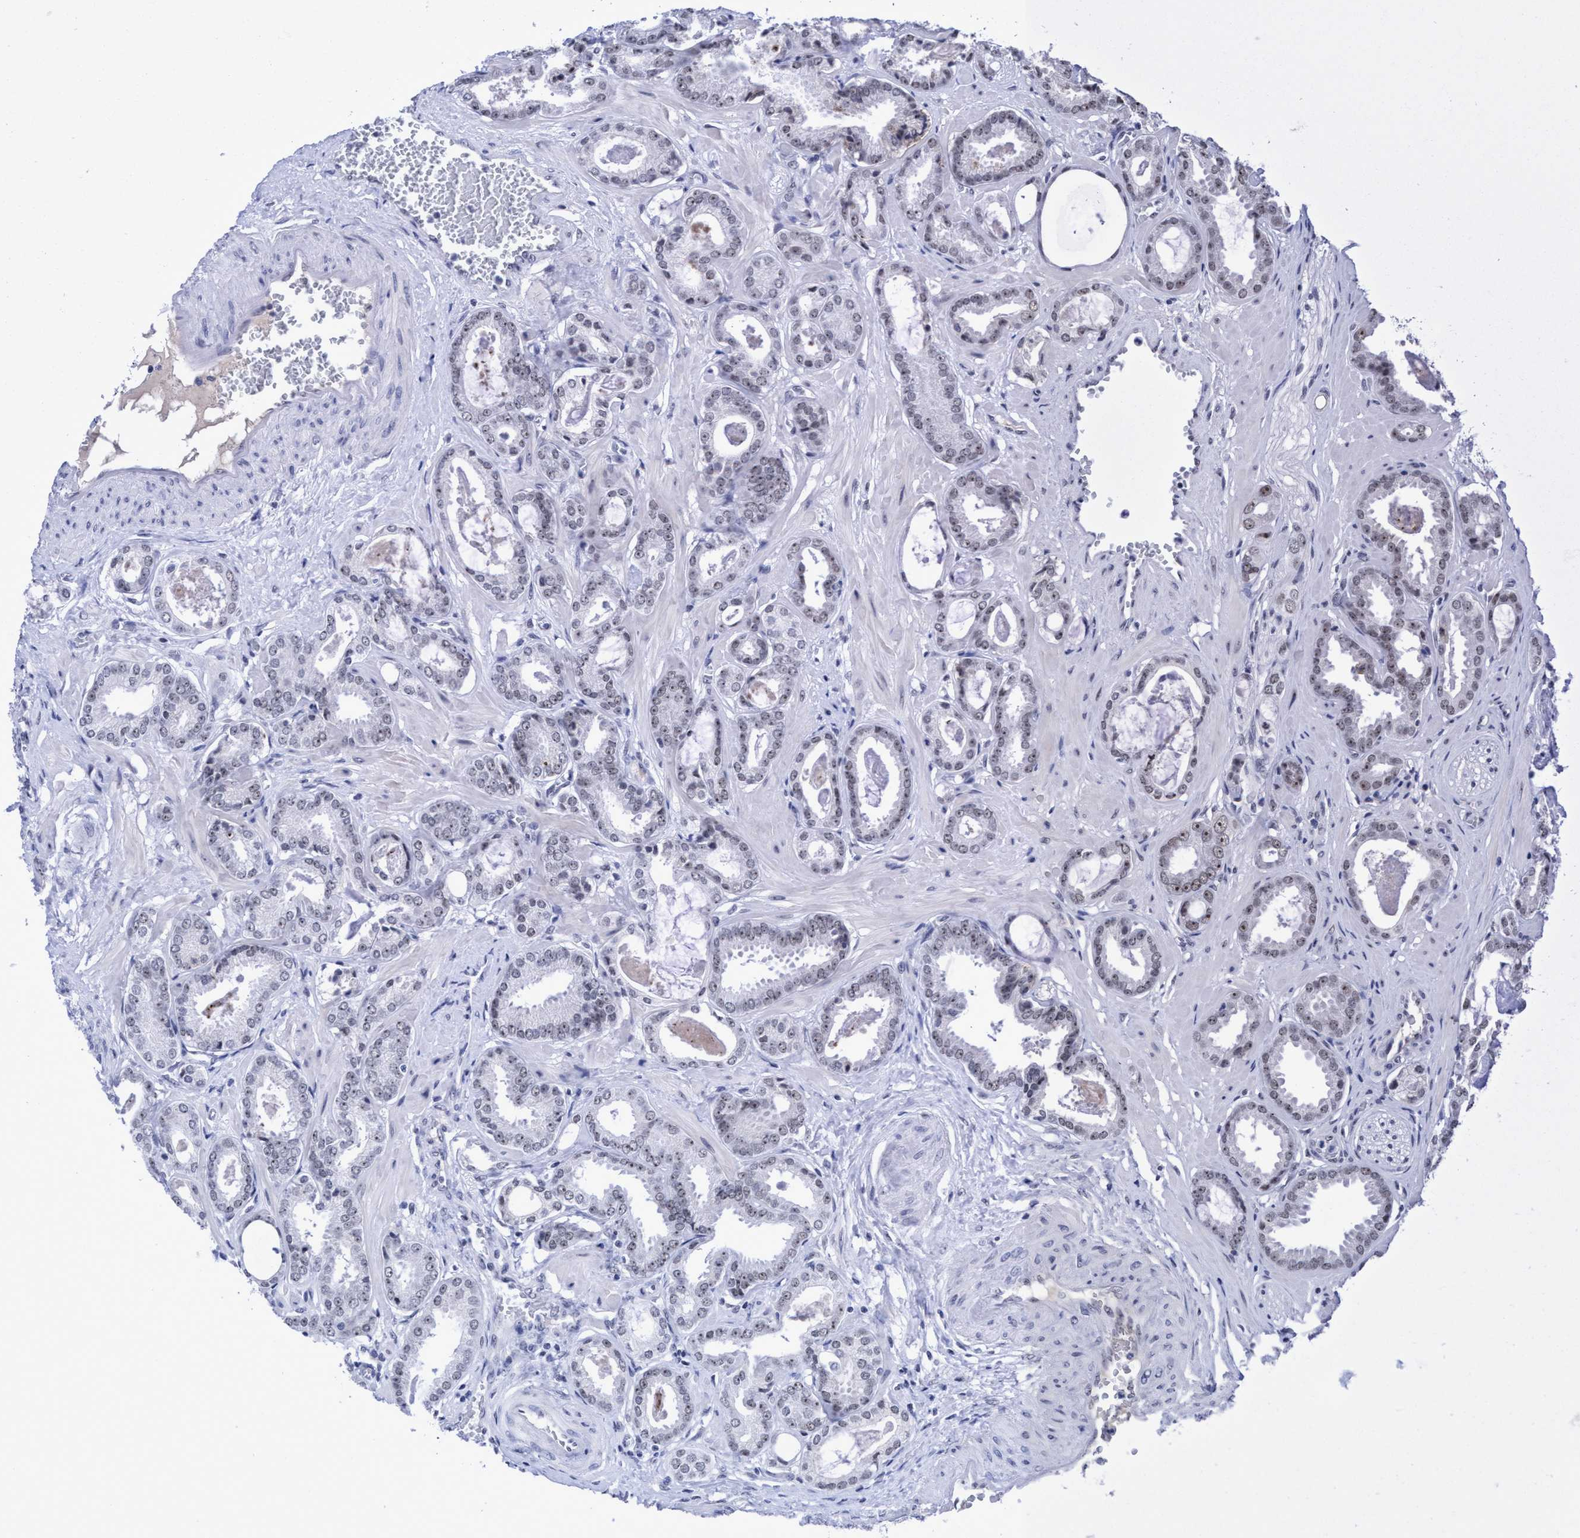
{"staining": {"intensity": "moderate", "quantity": "<25%", "location": "nuclear"}, "tissue": "prostate cancer", "cell_type": "Tumor cells", "image_type": "cancer", "snomed": [{"axis": "morphology", "description": "Adenocarcinoma, Low grade"}, {"axis": "topography", "description": "Prostate"}], "caption": "Moderate nuclear positivity is present in approximately <25% of tumor cells in prostate low-grade adenocarcinoma.", "gene": "EFCAB10", "patient": {"sex": "male", "age": 53}}